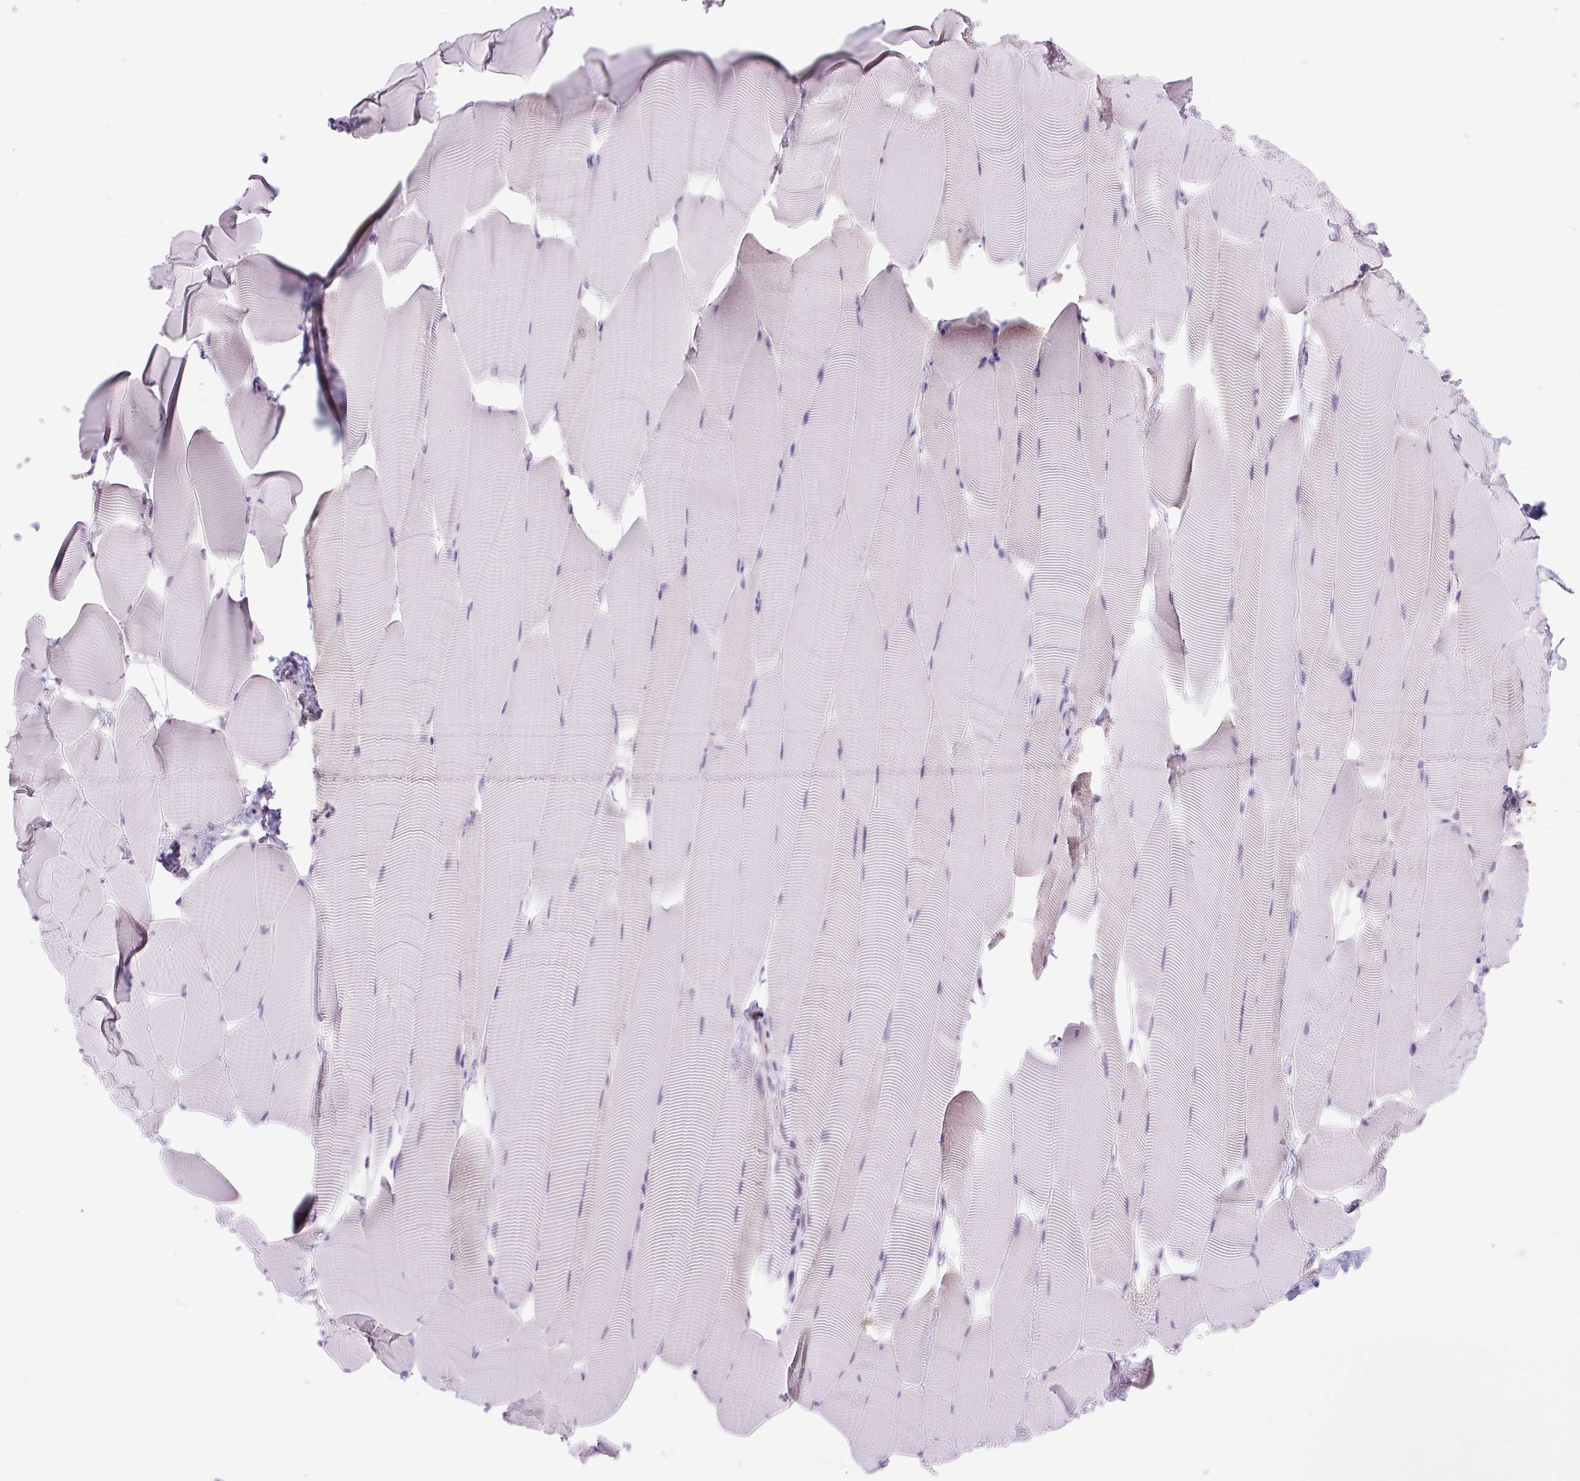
{"staining": {"intensity": "negative", "quantity": "none", "location": "none"}, "tissue": "skeletal muscle", "cell_type": "Myocytes", "image_type": "normal", "snomed": [{"axis": "morphology", "description": "Normal tissue, NOS"}, {"axis": "topography", "description": "Skeletal muscle"}], "caption": "A micrograph of skeletal muscle stained for a protein reveals no brown staining in myocytes.", "gene": "SCO2", "patient": {"sex": "male", "age": 25}}